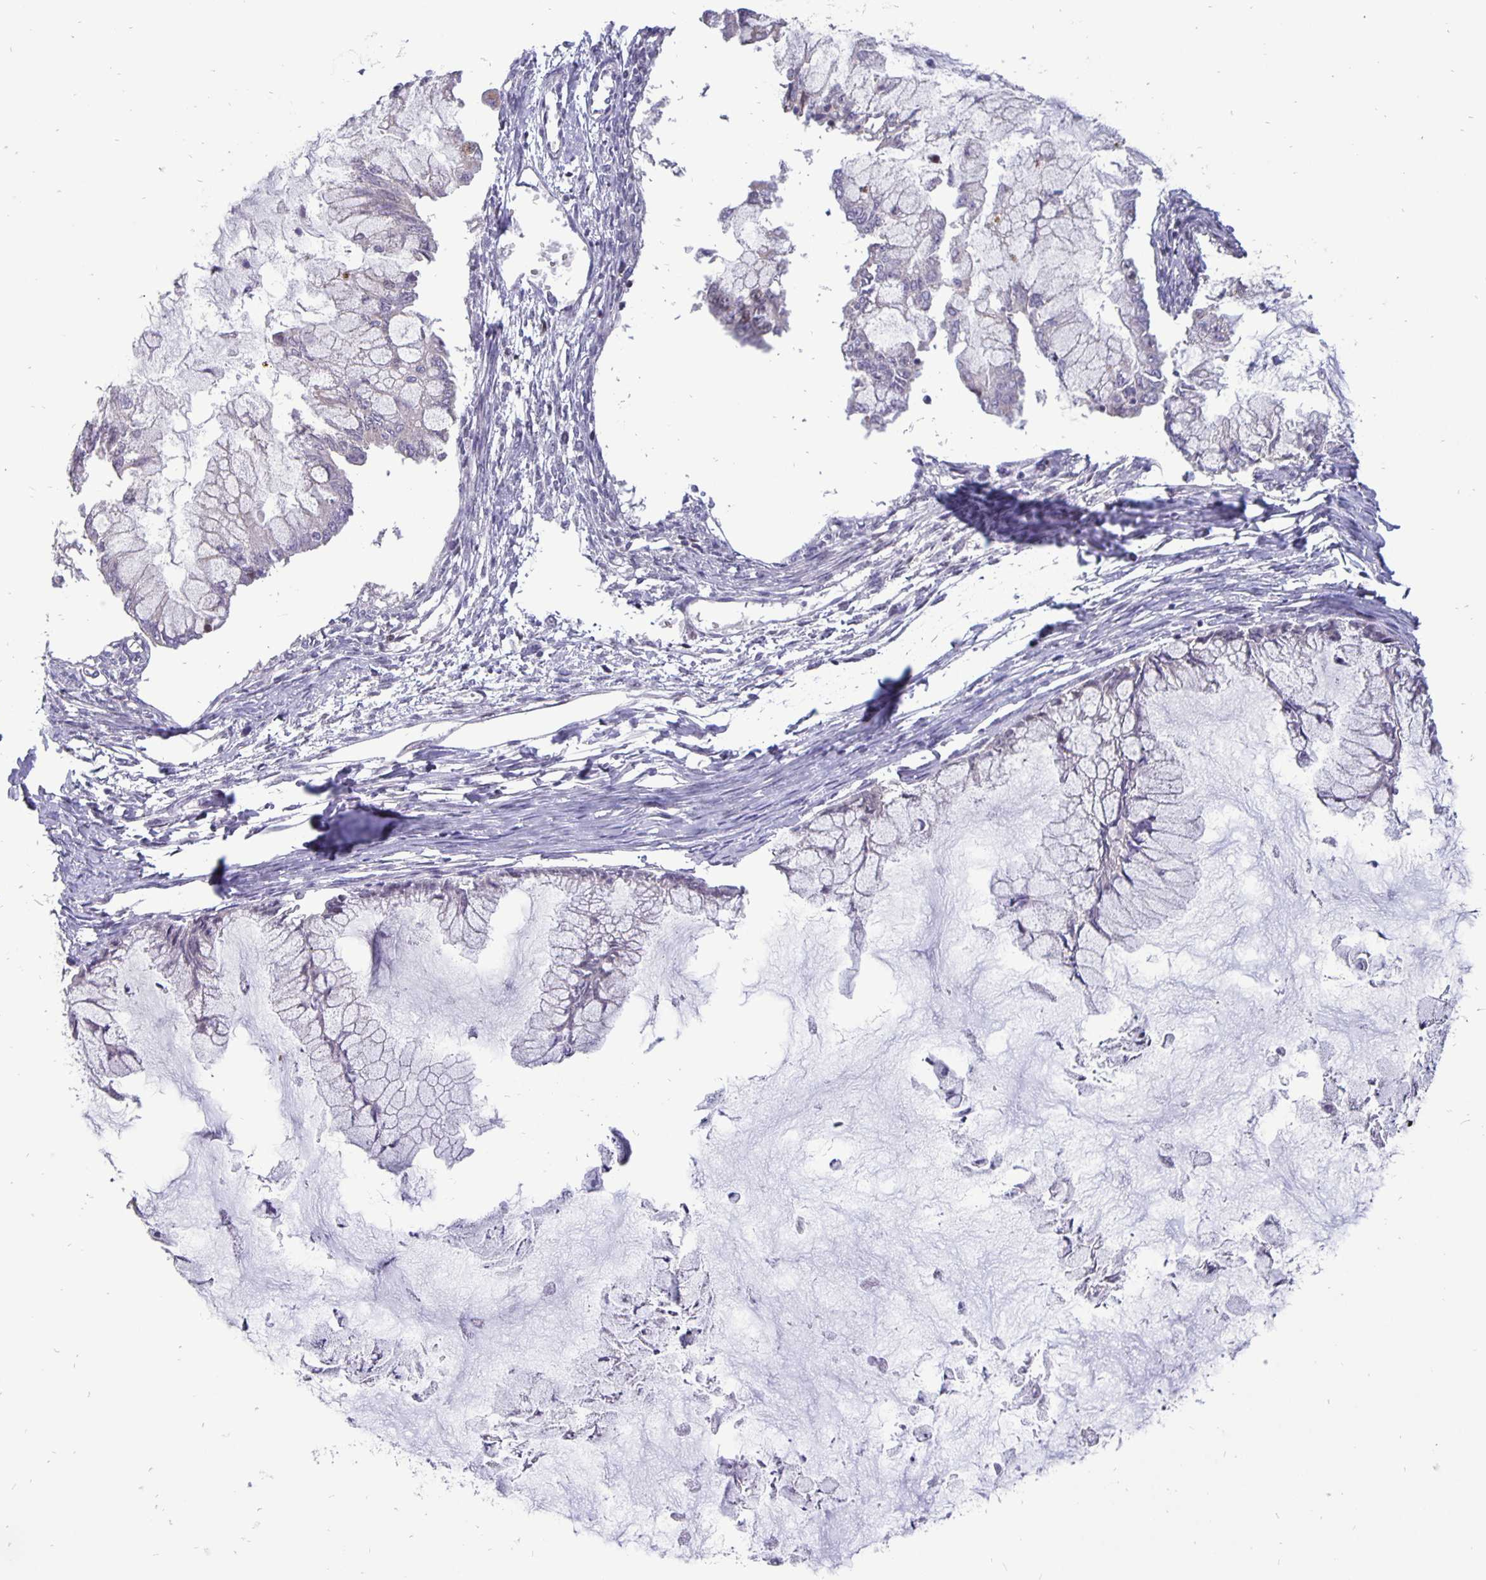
{"staining": {"intensity": "negative", "quantity": "none", "location": "none"}, "tissue": "ovarian cancer", "cell_type": "Tumor cells", "image_type": "cancer", "snomed": [{"axis": "morphology", "description": "Cystadenocarcinoma, mucinous, NOS"}, {"axis": "topography", "description": "Ovary"}], "caption": "Tumor cells show no significant protein staining in ovarian cancer (mucinous cystadenocarcinoma).", "gene": "ERBB2", "patient": {"sex": "female", "age": 34}}